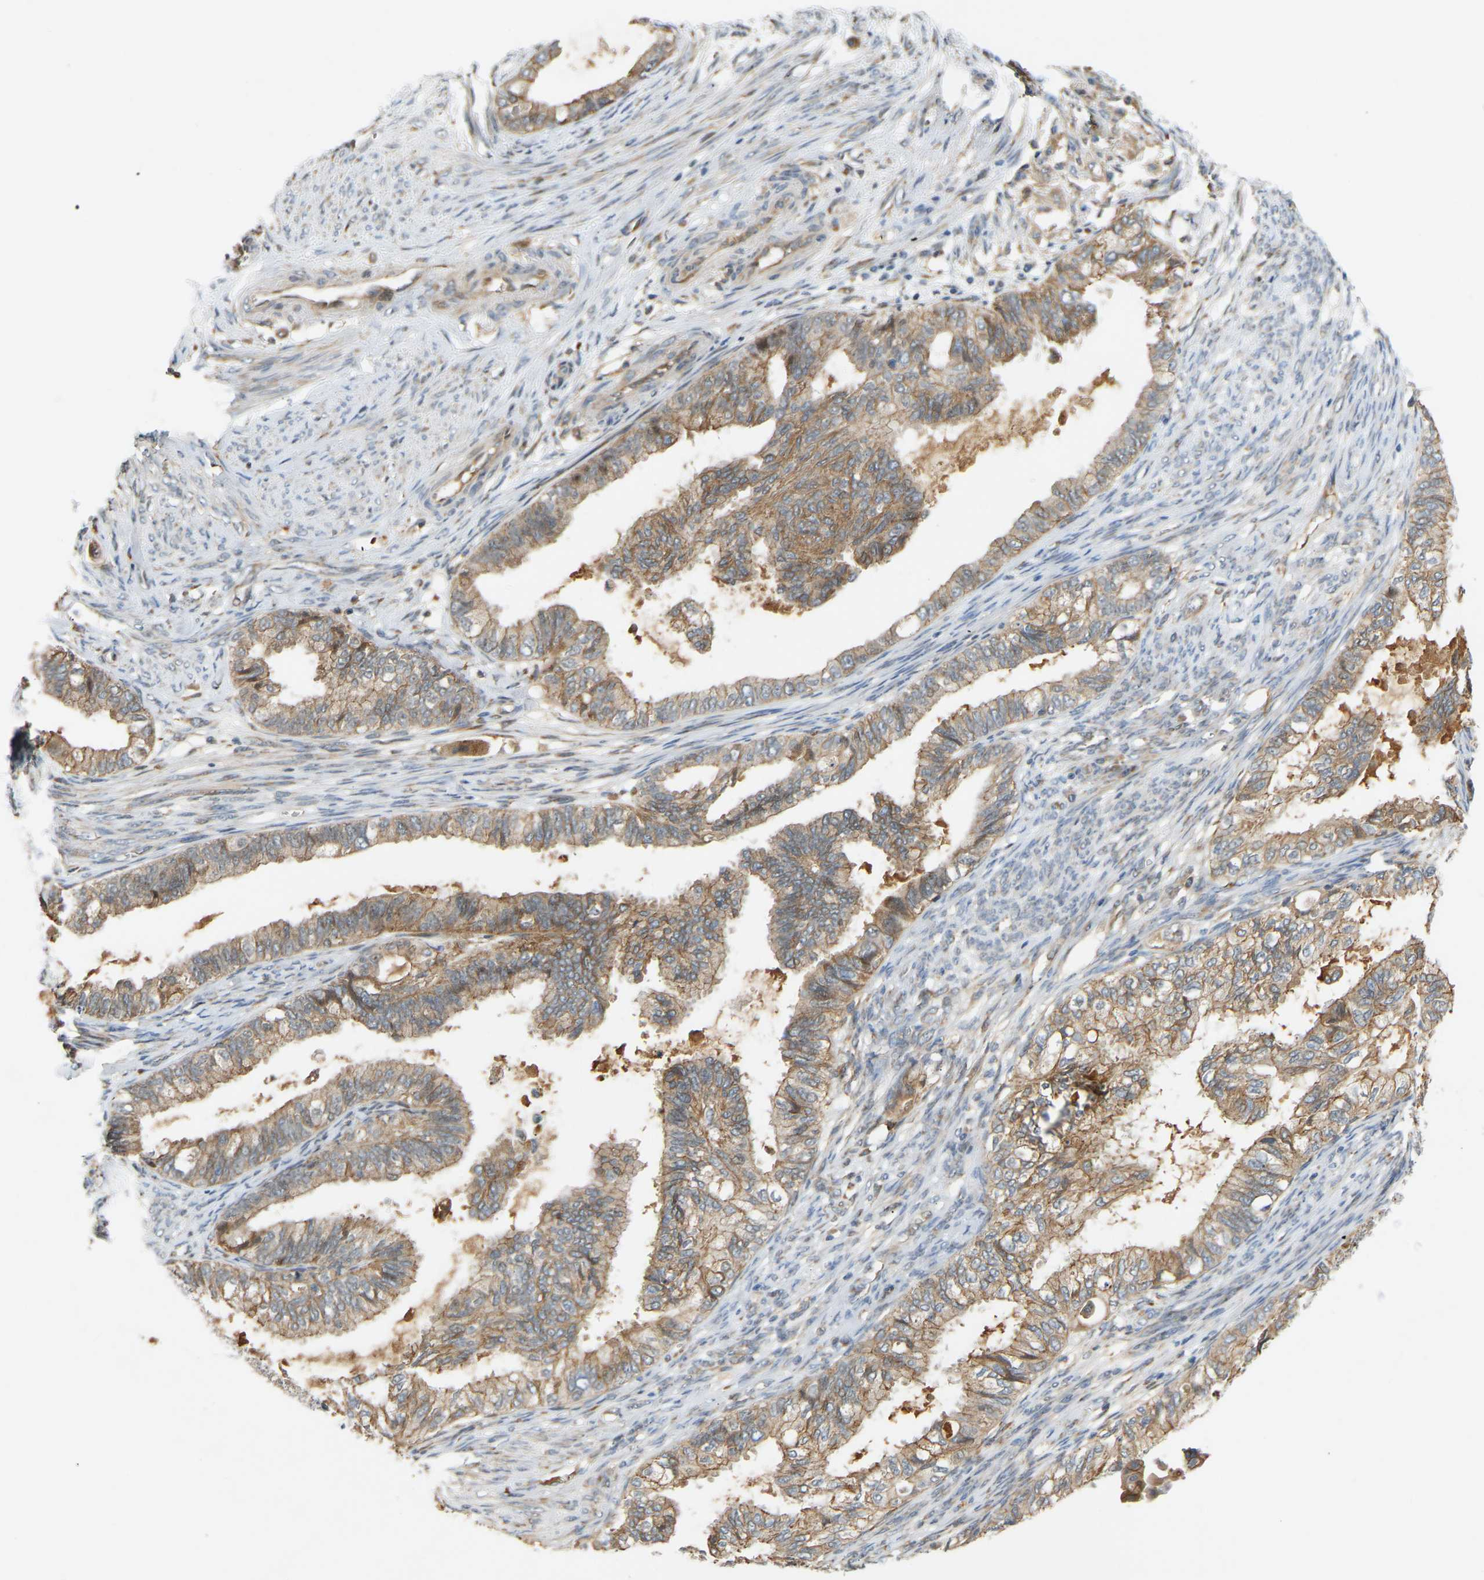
{"staining": {"intensity": "weak", "quantity": ">75%", "location": "cytoplasmic/membranous"}, "tissue": "cervical cancer", "cell_type": "Tumor cells", "image_type": "cancer", "snomed": [{"axis": "morphology", "description": "Normal tissue, NOS"}, {"axis": "morphology", "description": "Adenocarcinoma, NOS"}, {"axis": "topography", "description": "Cervix"}, {"axis": "topography", "description": "Endometrium"}], "caption": "Protein analysis of cervical adenocarcinoma tissue demonstrates weak cytoplasmic/membranous staining in about >75% of tumor cells. Immunohistochemistry stains the protein in brown and the nuclei are stained blue.", "gene": "PTCD1", "patient": {"sex": "female", "age": 86}}